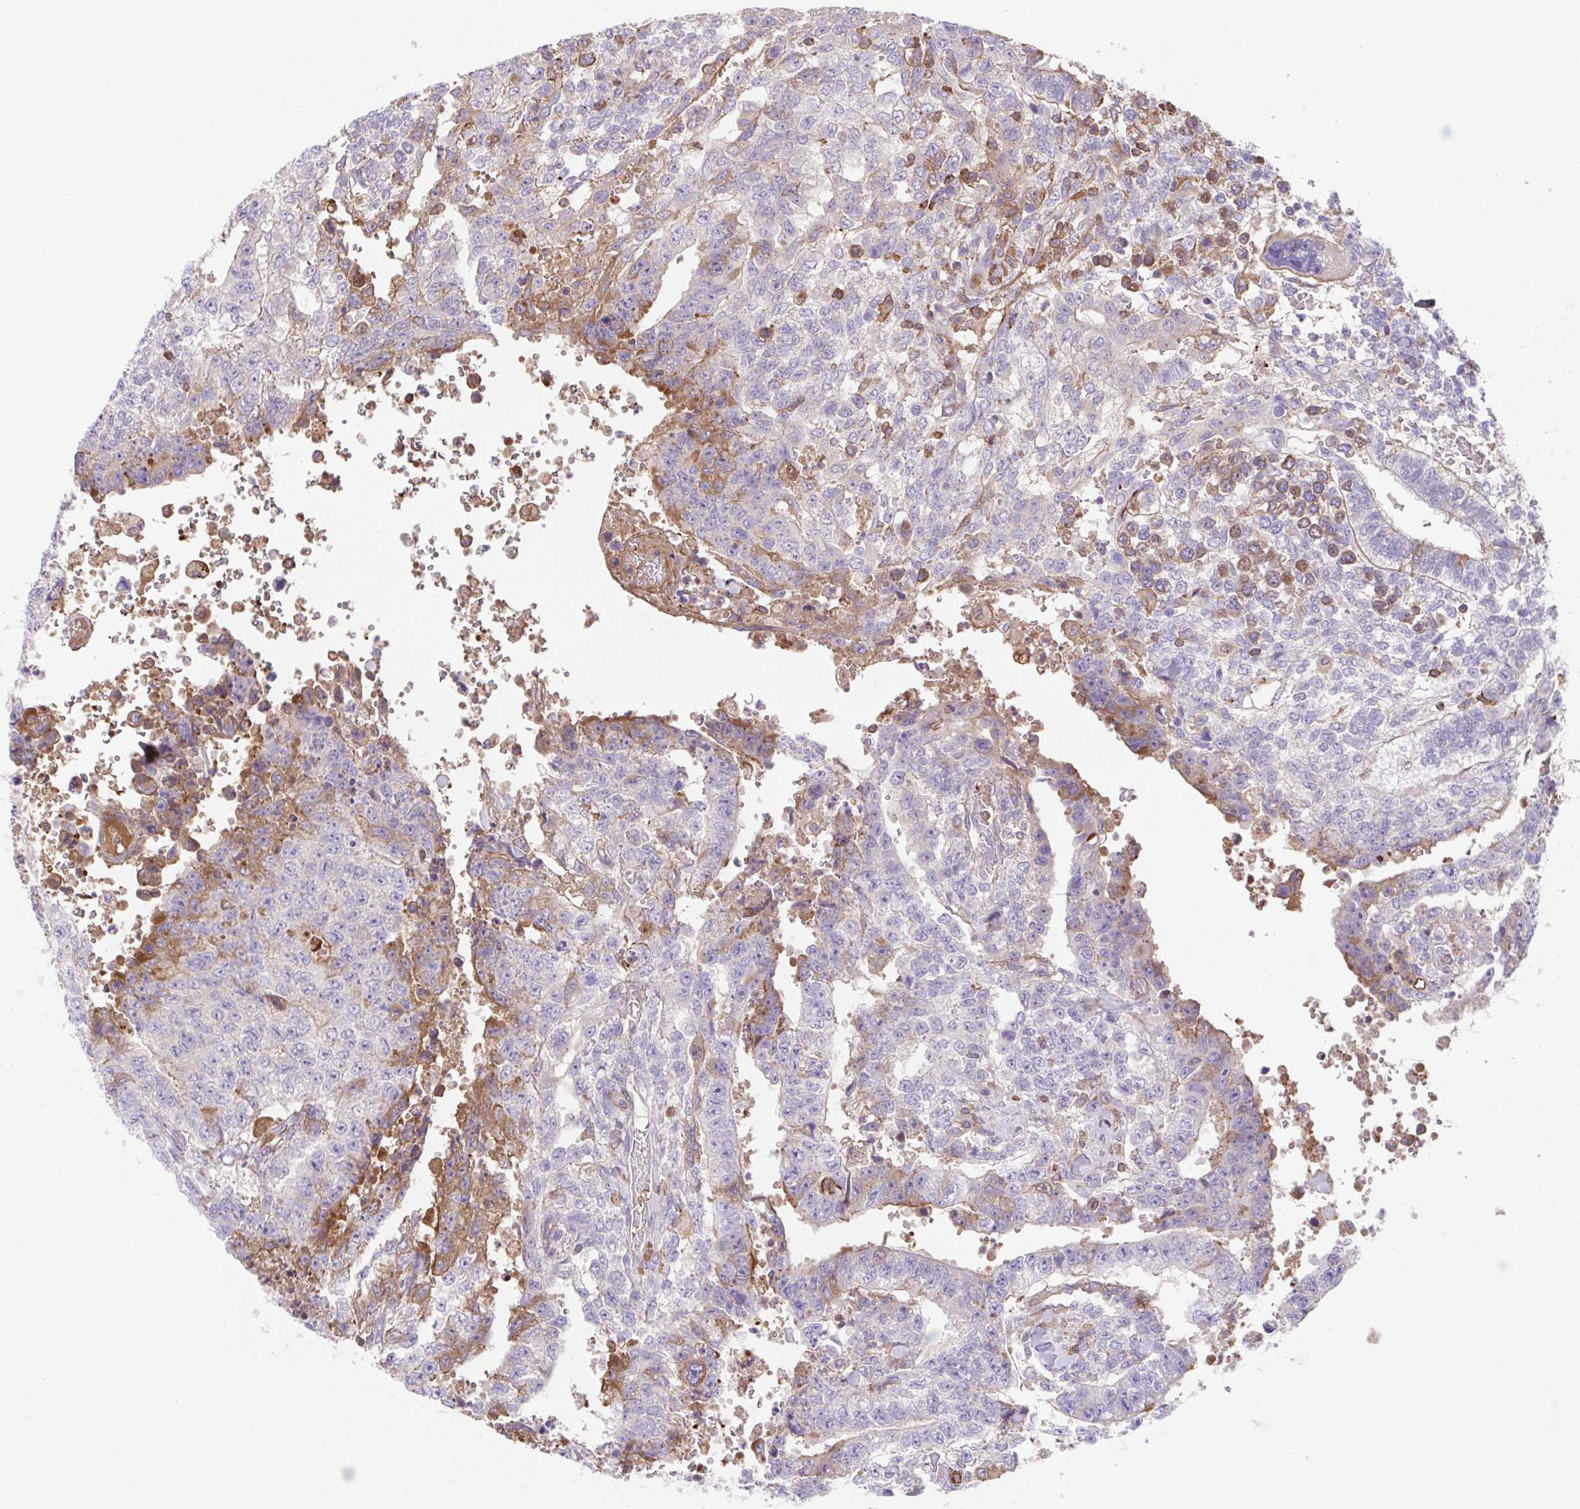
{"staining": {"intensity": "negative", "quantity": "none", "location": "none"}, "tissue": "testis cancer", "cell_type": "Tumor cells", "image_type": "cancer", "snomed": [{"axis": "morphology", "description": "Carcinoma, Embryonal, NOS"}, {"axis": "topography", "description": "Testis"}], "caption": "Immunohistochemistry of testis embryonal carcinoma reveals no expression in tumor cells.", "gene": "TPRG1", "patient": {"sex": "male", "age": 24}}